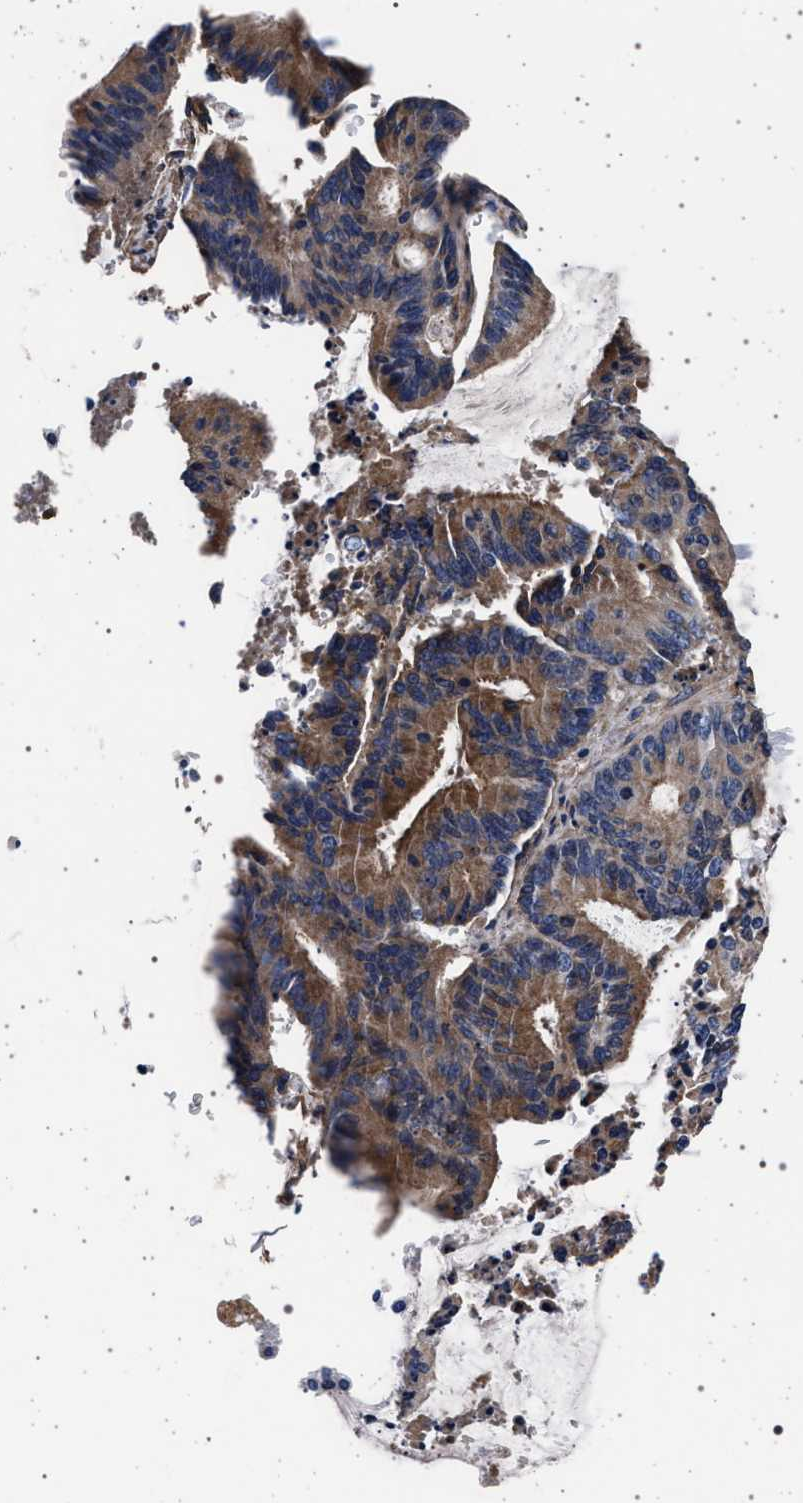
{"staining": {"intensity": "moderate", "quantity": ">75%", "location": "cytoplasmic/membranous"}, "tissue": "liver cancer", "cell_type": "Tumor cells", "image_type": "cancer", "snomed": [{"axis": "morphology", "description": "Cholangiocarcinoma"}, {"axis": "topography", "description": "Liver"}], "caption": "Brown immunohistochemical staining in liver cancer (cholangiocarcinoma) exhibits moderate cytoplasmic/membranous staining in about >75% of tumor cells. The staining is performed using DAB (3,3'-diaminobenzidine) brown chromogen to label protein expression. The nuclei are counter-stained blue using hematoxylin.", "gene": "KCNK6", "patient": {"sex": "female", "age": 73}}